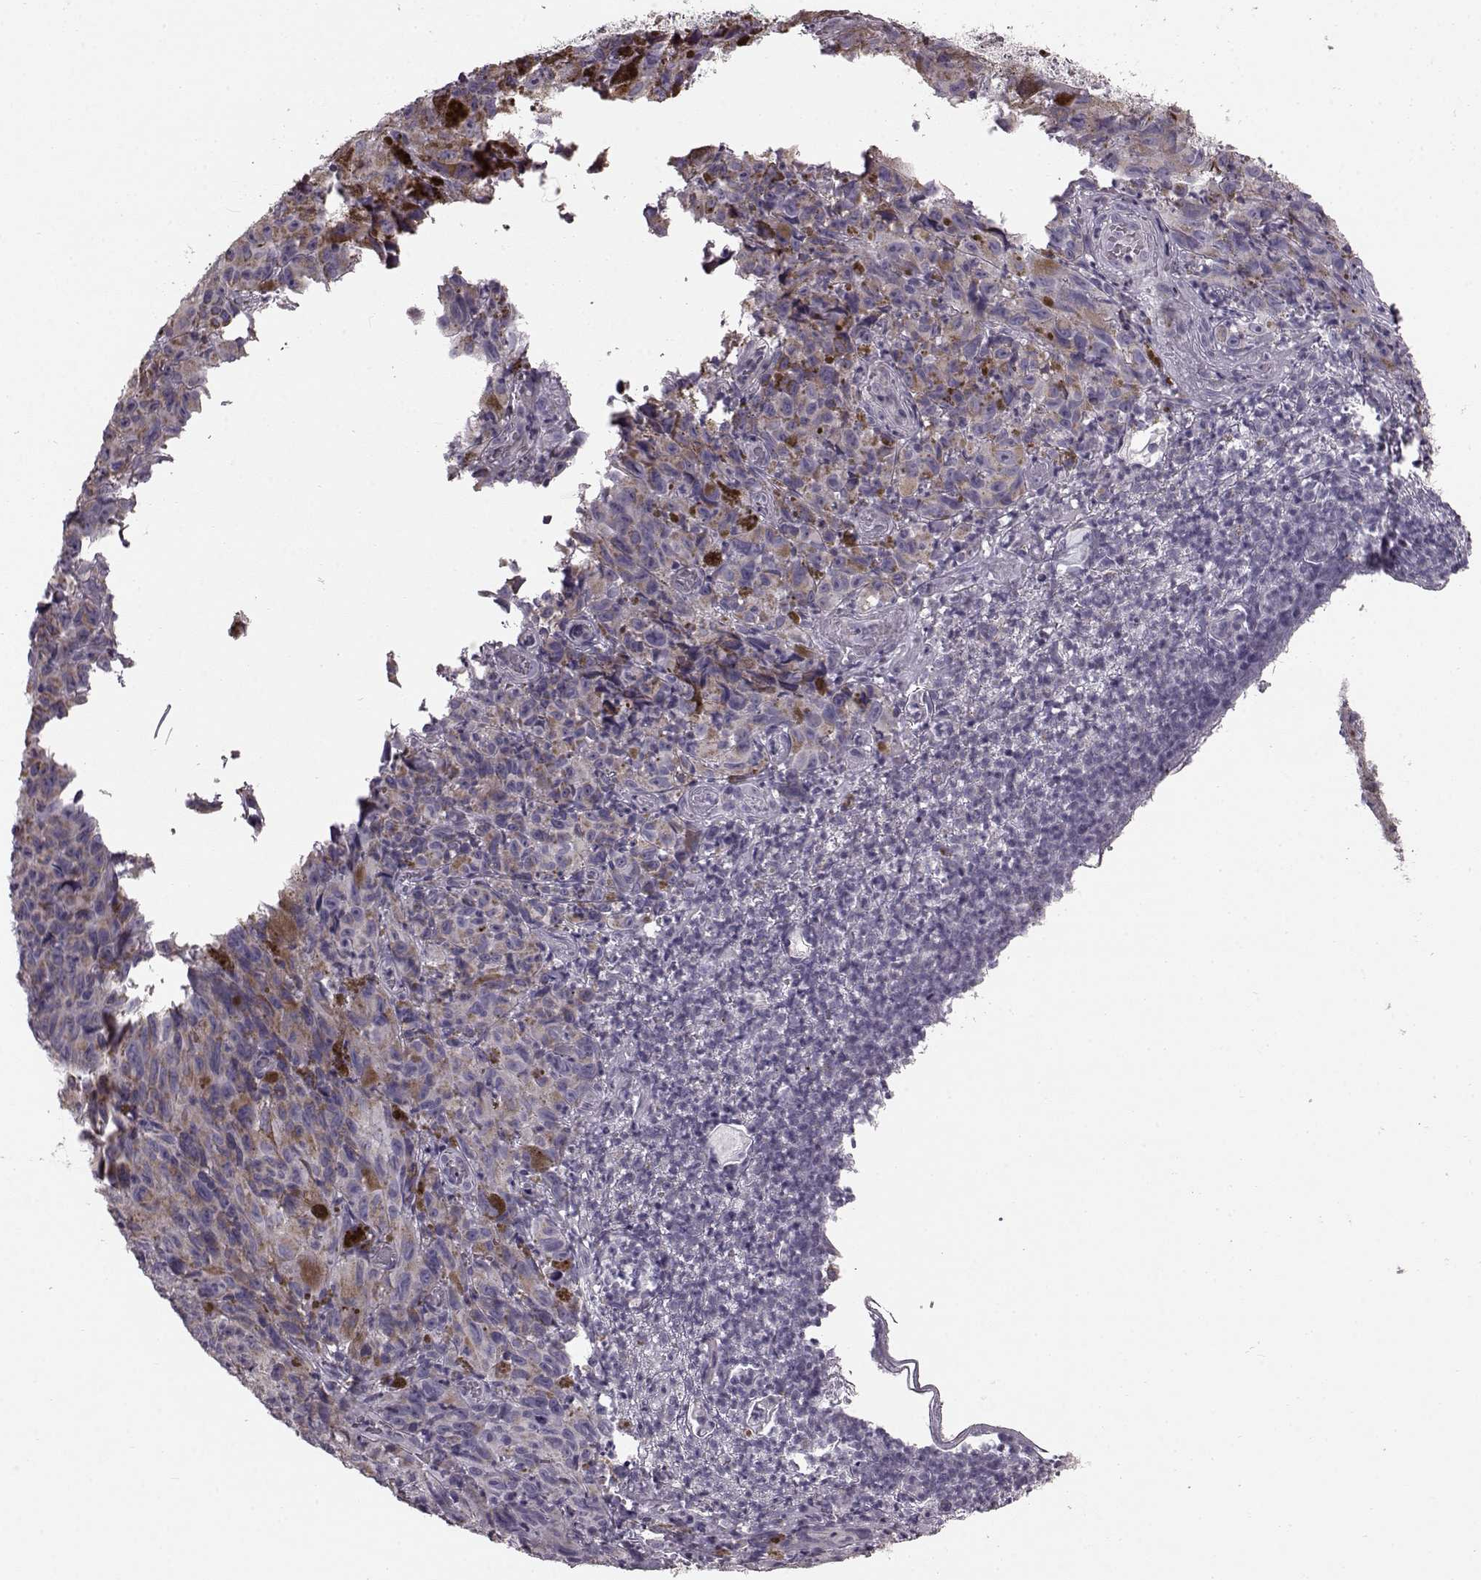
{"staining": {"intensity": "moderate", "quantity": ">75%", "location": "cytoplasmic/membranous"}, "tissue": "melanoma", "cell_type": "Tumor cells", "image_type": "cancer", "snomed": [{"axis": "morphology", "description": "Malignant melanoma, NOS"}, {"axis": "topography", "description": "Vulva, labia, clitoris and Bartholin´s gland, NO"}], "caption": "Immunohistochemical staining of human malignant melanoma shows medium levels of moderate cytoplasmic/membranous protein positivity in approximately >75% of tumor cells.", "gene": "ATP5MF", "patient": {"sex": "female", "age": 75}}